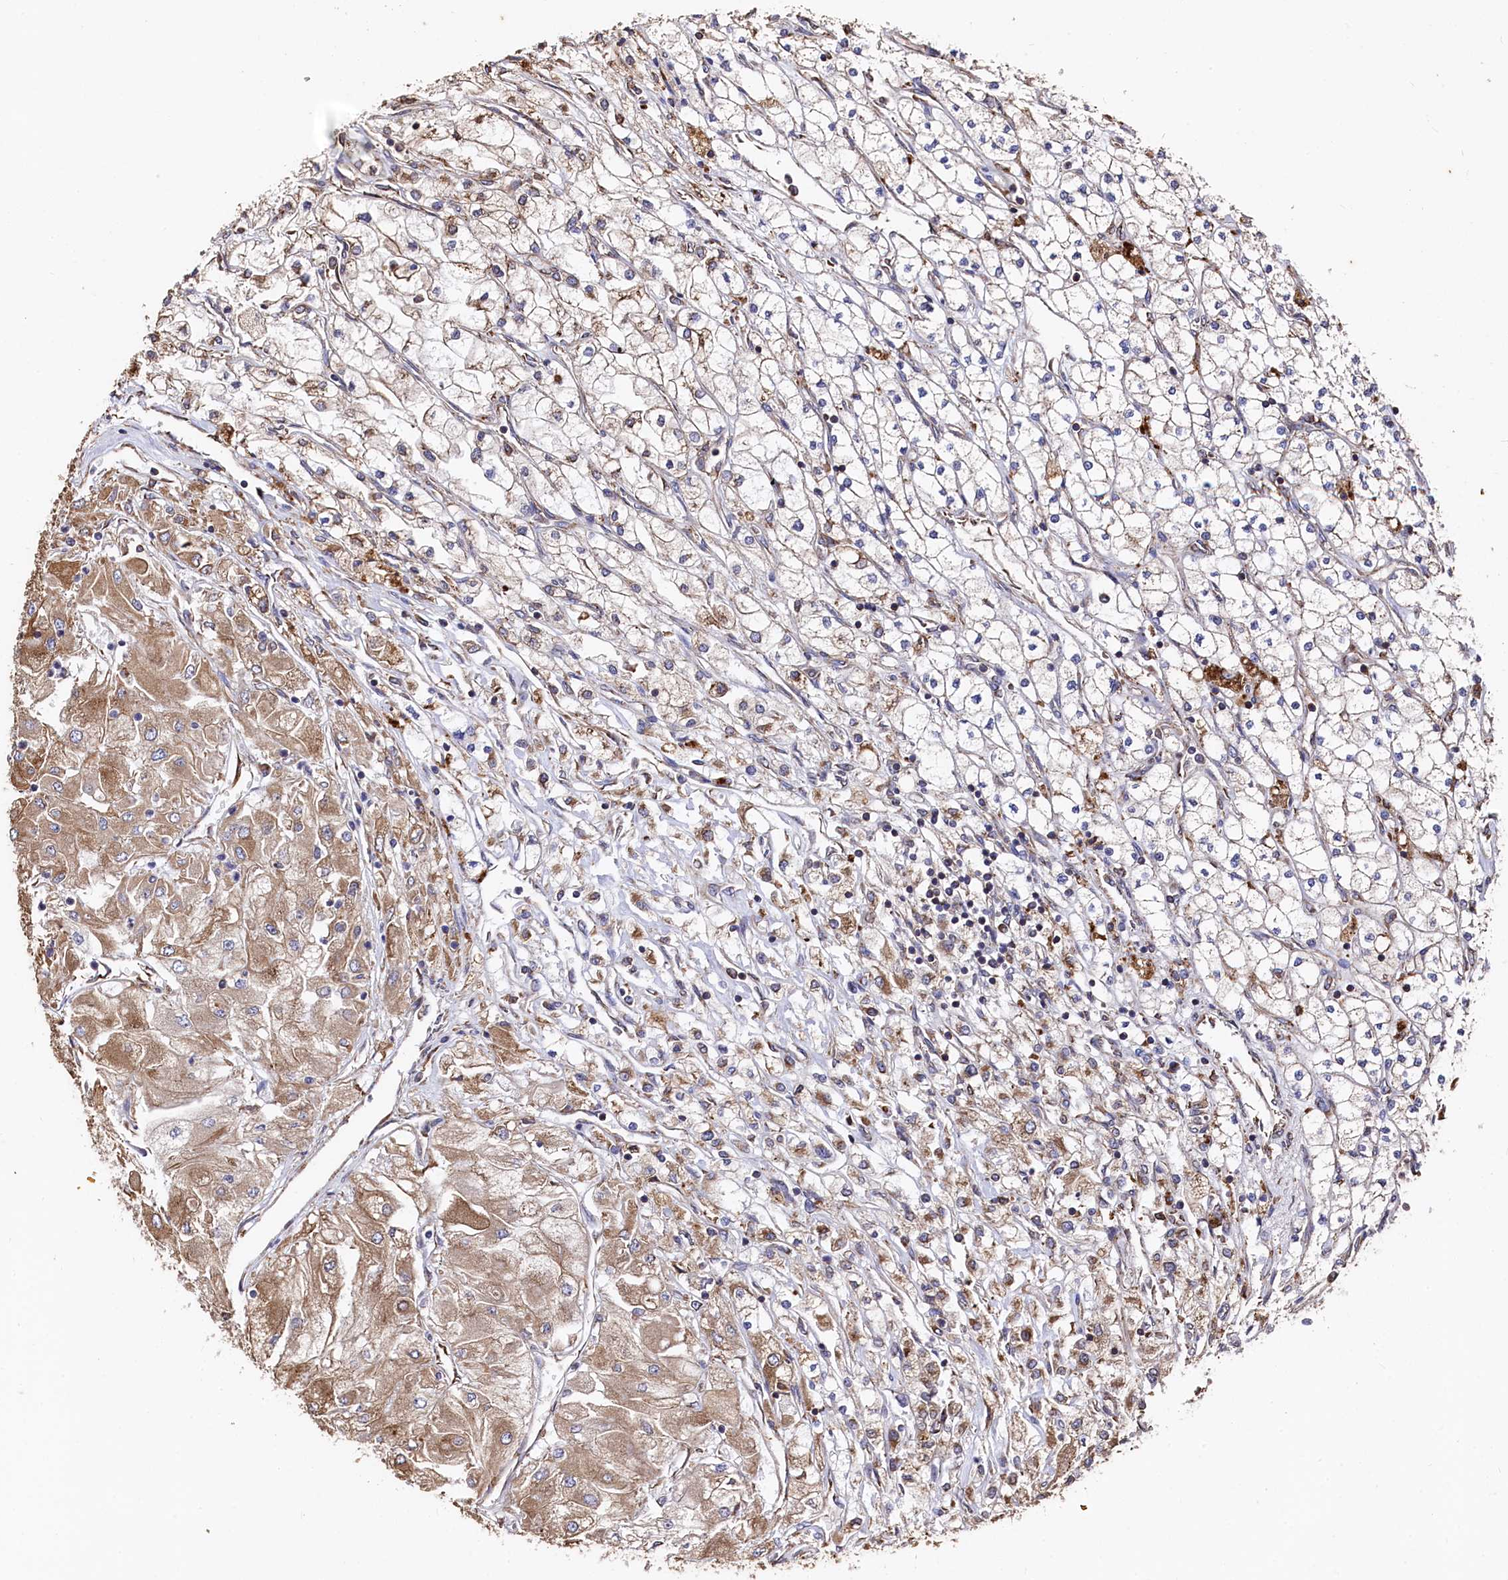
{"staining": {"intensity": "weak", "quantity": "25%-75%", "location": "cytoplasmic/membranous"}, "tissue": "renal cancer", "cell_type": "Tumor cells", "image_type": "cancer", "snomed": [{"axis": "morphology", "description": "Adenocarcinoma, NOS"}, {"axis": "topography", "description": "Kidney"}], "caption": "Immunohistochemistry (IHC) micrograph of renal adenocarcinoma stained for a protein (brown), which shows low levels of weak cytoplasmic/membranous staining in approximately 25%-75% of tumor cells.", "gene": "NEURL1B", "patient": {"sex": "male", "age": 80}}